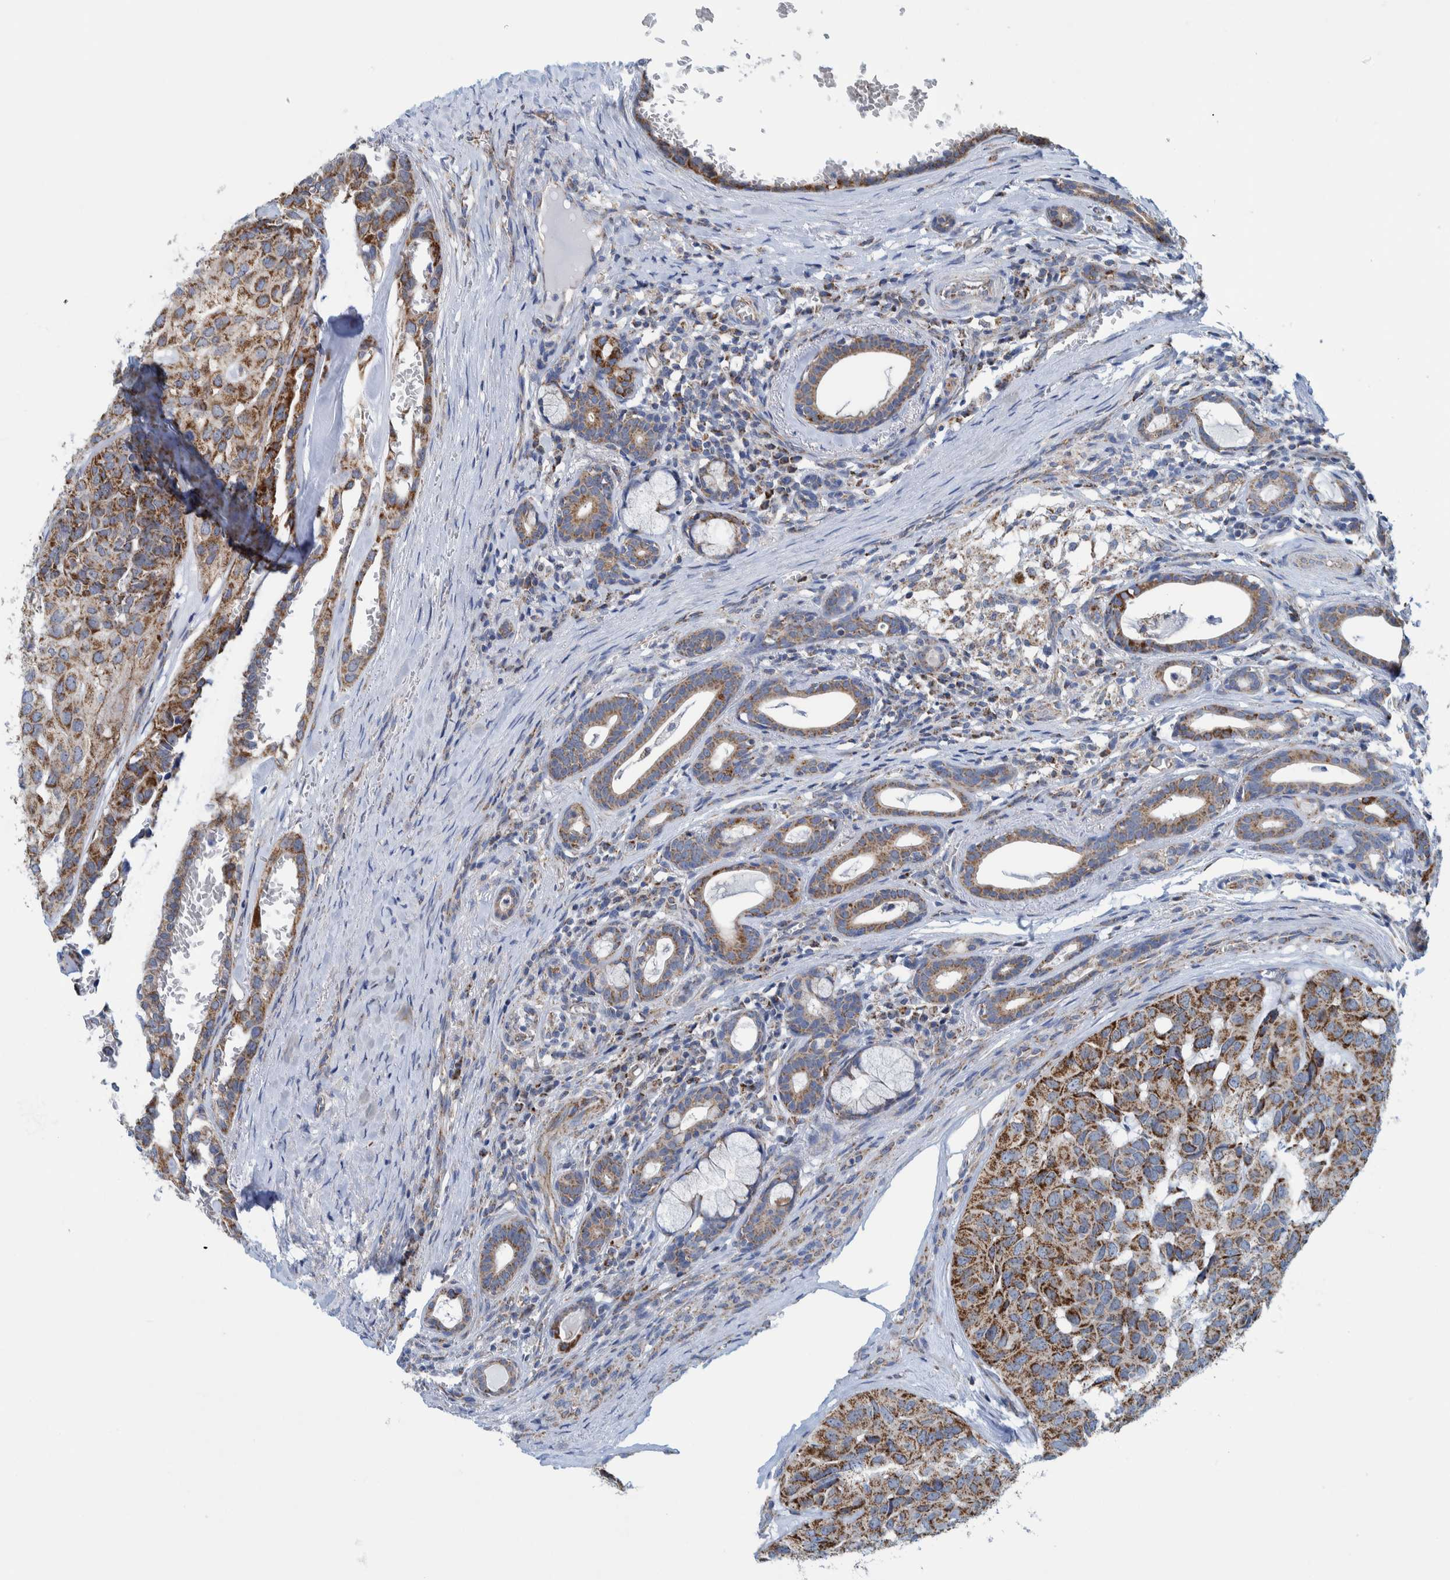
{"staining": {"intensity": "strong", "quantity": "25%-75%", "location": "cytoplasmic/membranous"}, "tissue": "head and neck cancer", "cell_type": "Tumor cells", "image_type": "cancer", "snomed": [{"axis": "morphology", "description": "Adenocarcinoma, NOS"}, {"axis": "topography", "description": "Salivary gland, NOS"}, {"axis": "topography", "description": "Head-Neck"}], "caption": "DAB (3,3'-diaminobenzidine) immunohistochemical staining of human head and neck cancer (adenocarcinoma) reveals strong cytoplasmic/membranous protein staining in approximately 25%-75% of tumor cells.", "gene": "MRPS7", "patient": {"sex": "female", "age": 76}}